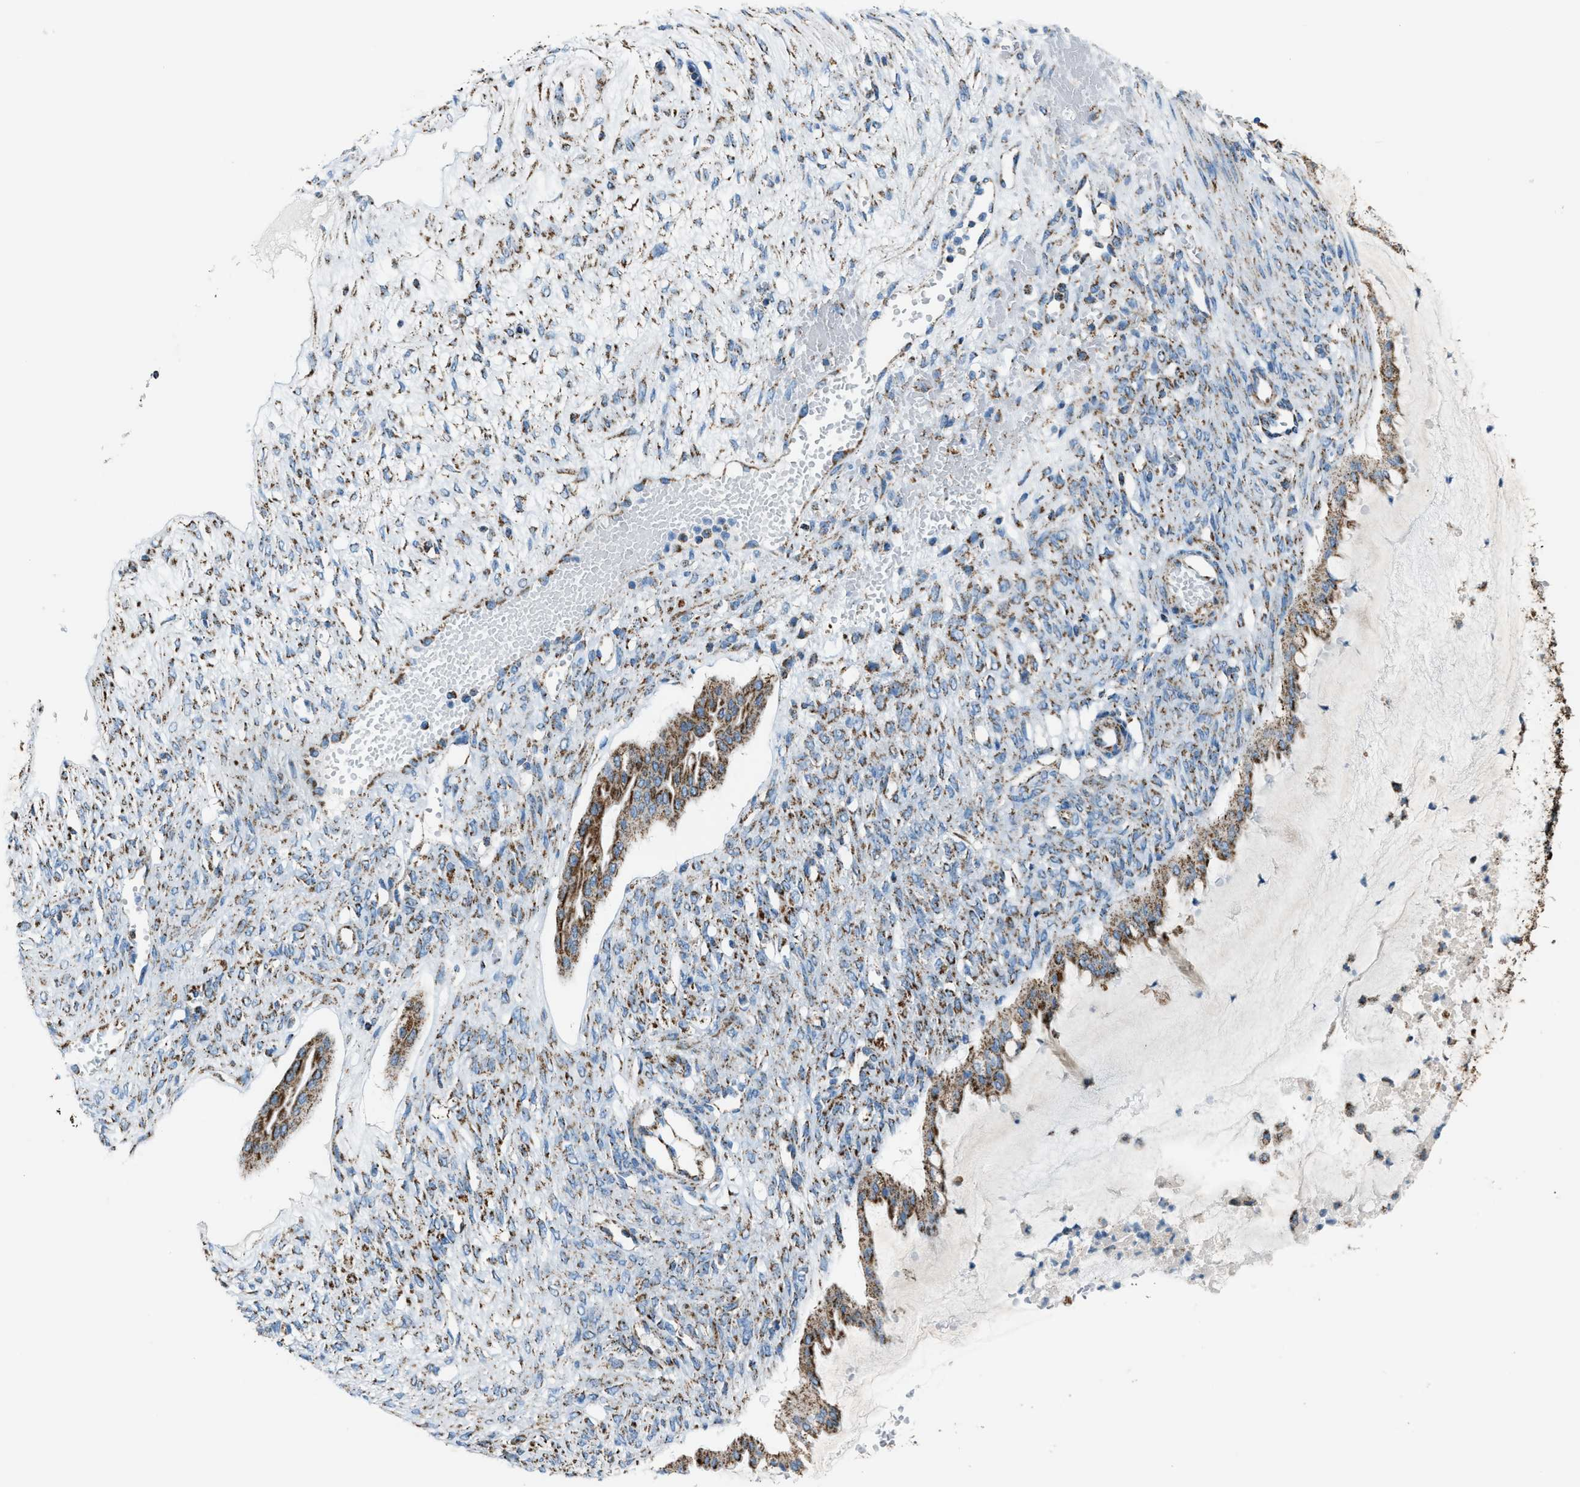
{"staining": {"intensity": "moderate", "quantity": ">75%", "location": "cytoplasmic/membranous"}, "tissue": "ovarian cancer", "cell_type": "Tumor cells", "image_type": "cancer", "snomed": [{"axis": "morphology", "description": "Cystadenocarcinoma, mucinous, NOS"}, {"axis": "topography", "description": "Ovary"}], "caption": "IHC photomicrograph of ovarian cancer stained for a protein (brown), which shows medium levels of moderate cytoplasmic/membranous staining in approximately >75% of tumor cells.", "gene": "MDH2", "patient": {"sex": "female", "age": 73}}